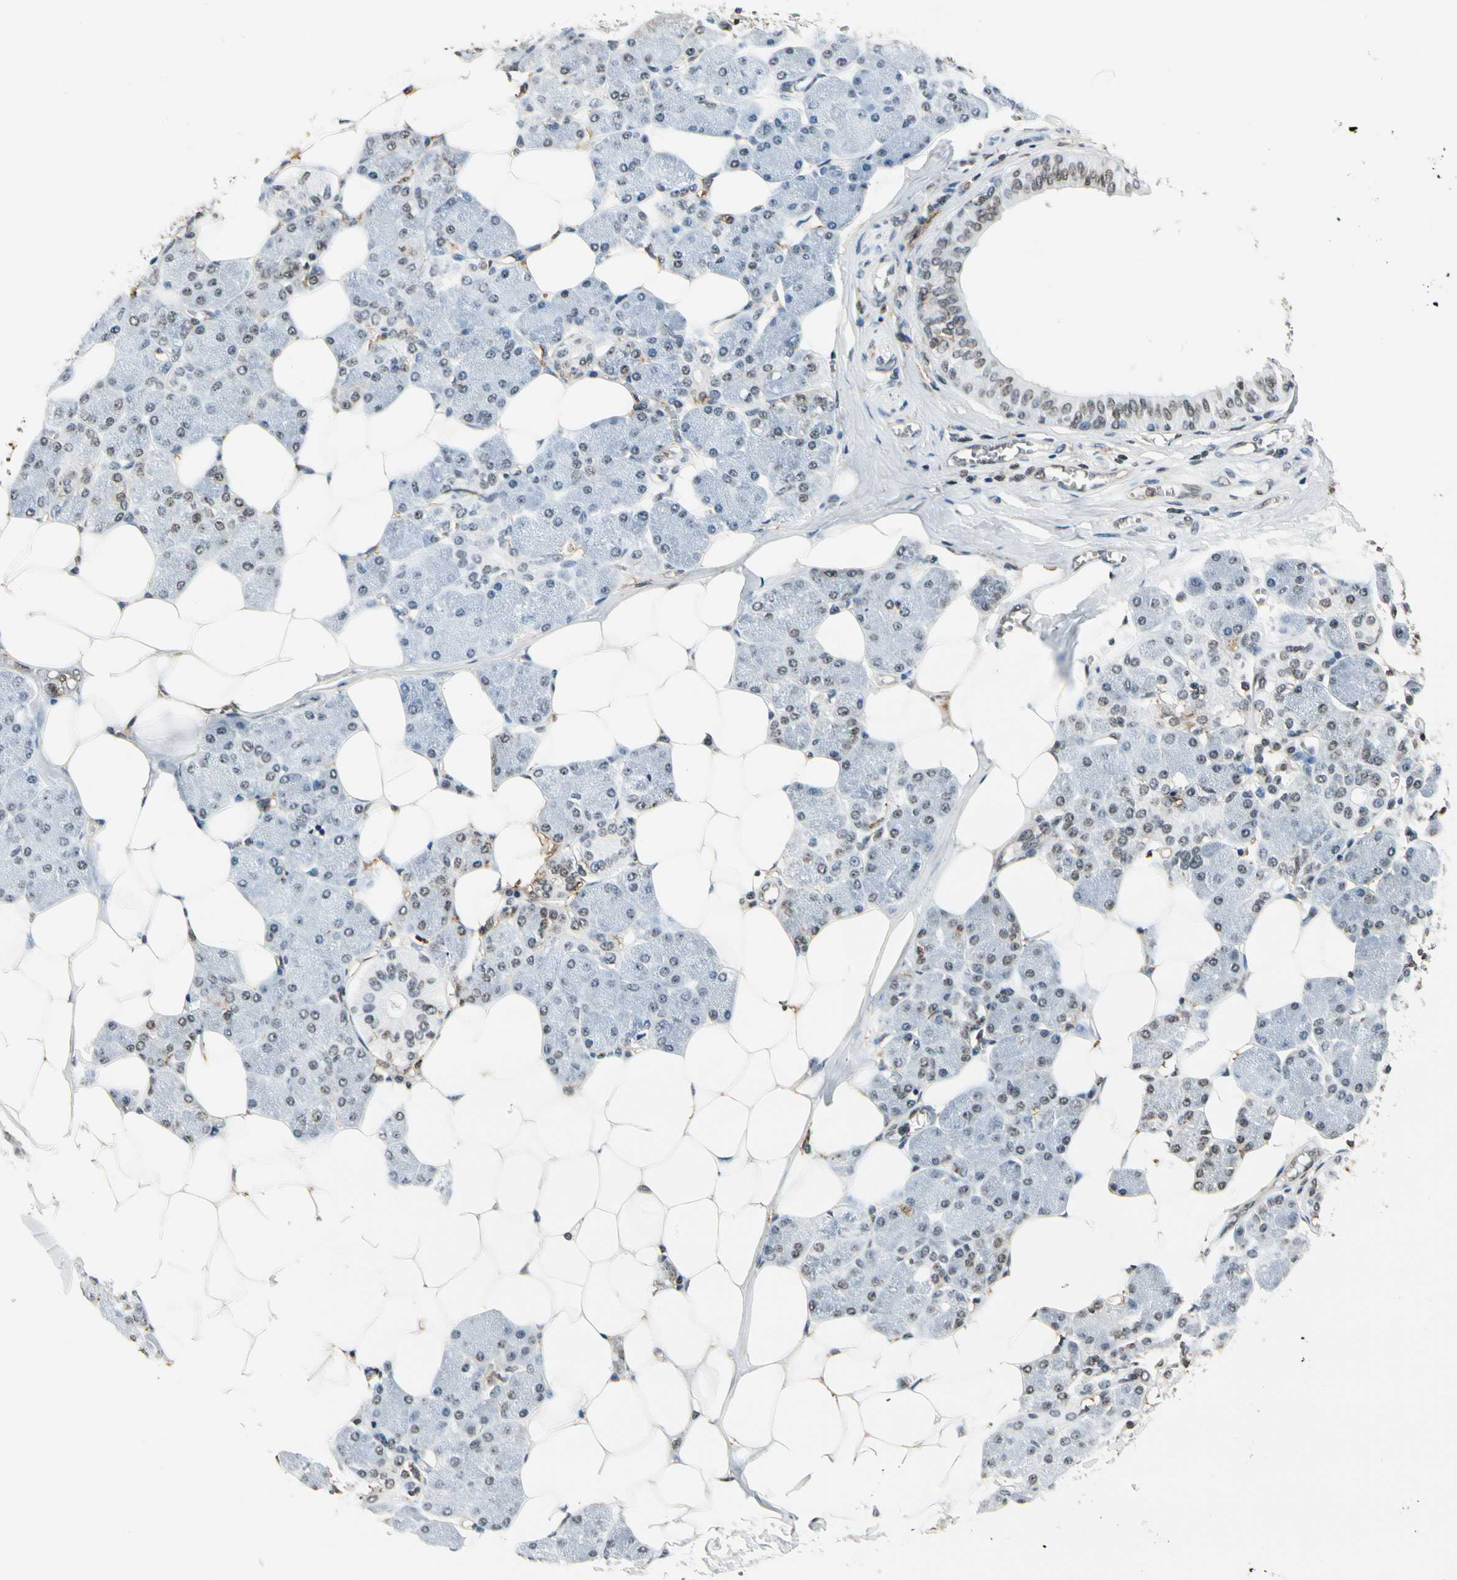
{"staining": {"intensity": "weak", "quantity": "25%-75%", "location": "nuclear"}, "tissue": "salivary gland", "cell_type": "Glandular cells", "image_type": "normal", "snomed": [{"axis": "morphology", "description": "Normal tissue, NOS"}, {"axis": "morphology", "description": "Adenoma, NOS"}, {"axis": "topography", "description": "Salivary gland"}], "caption": "Salivary gland stained with a brown dye displays weak nuclear positive staining in approximately 25%-75% of glandular cells.", "gene": "FER", "patient": {"sex": "female", "age": 32}}